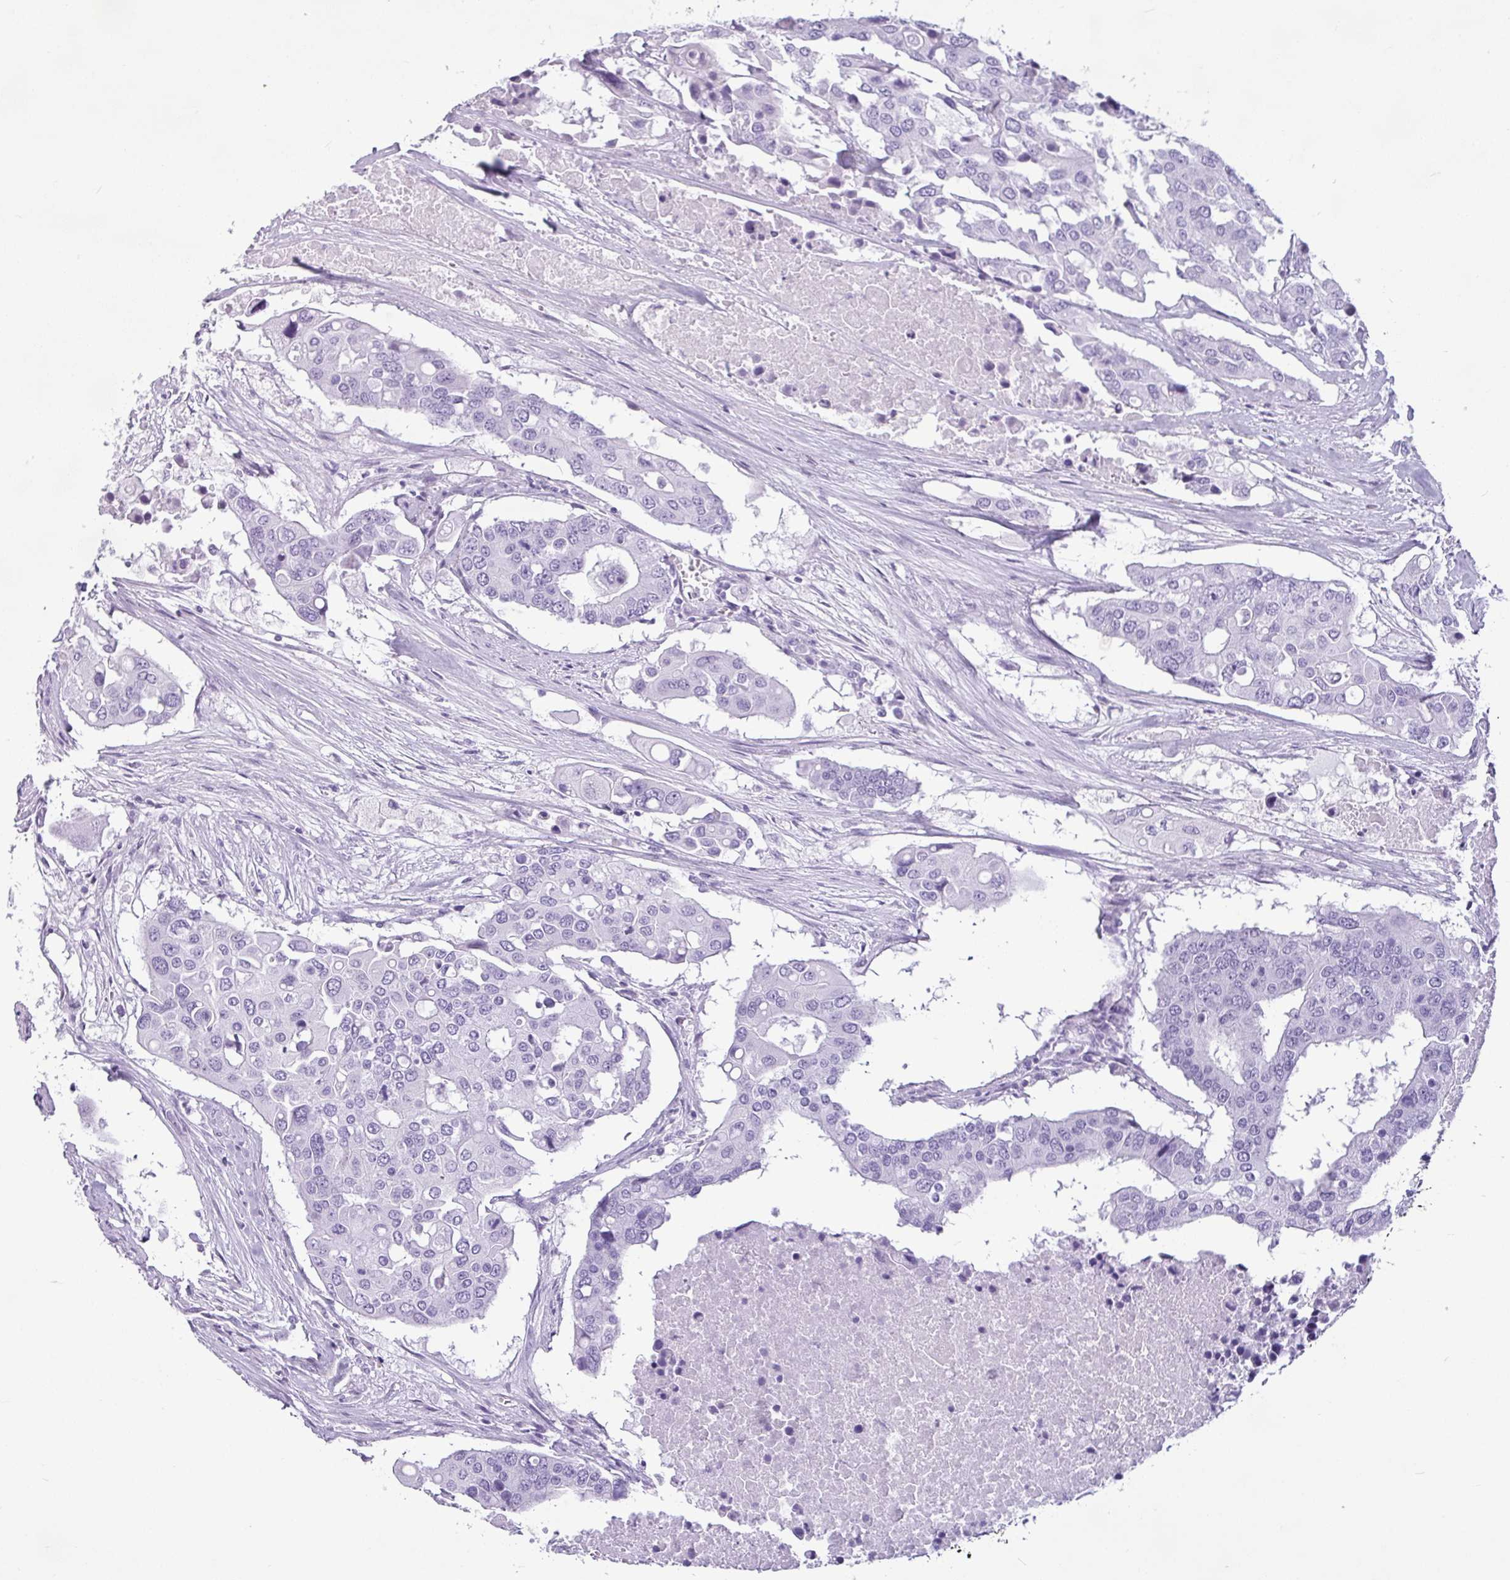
{"staining": {"intensity": "negative", "quantity": "none", "location": "none"}, "tissue": "colorectal cancer", "cell_type": "Tumor cells", "image_type": "cancer", "snomed": [{"axis": "morphology", "description": "Adenocarcinoma, NOS"}, {"axis": "topography", "description": "Colon"}], "caption": "Image shows no protein expression in tumor cells of adenocarcinoma (colorectal) tissue.", "gene": "AMY1B", "patient": {"sex": "male", "age": 77}}